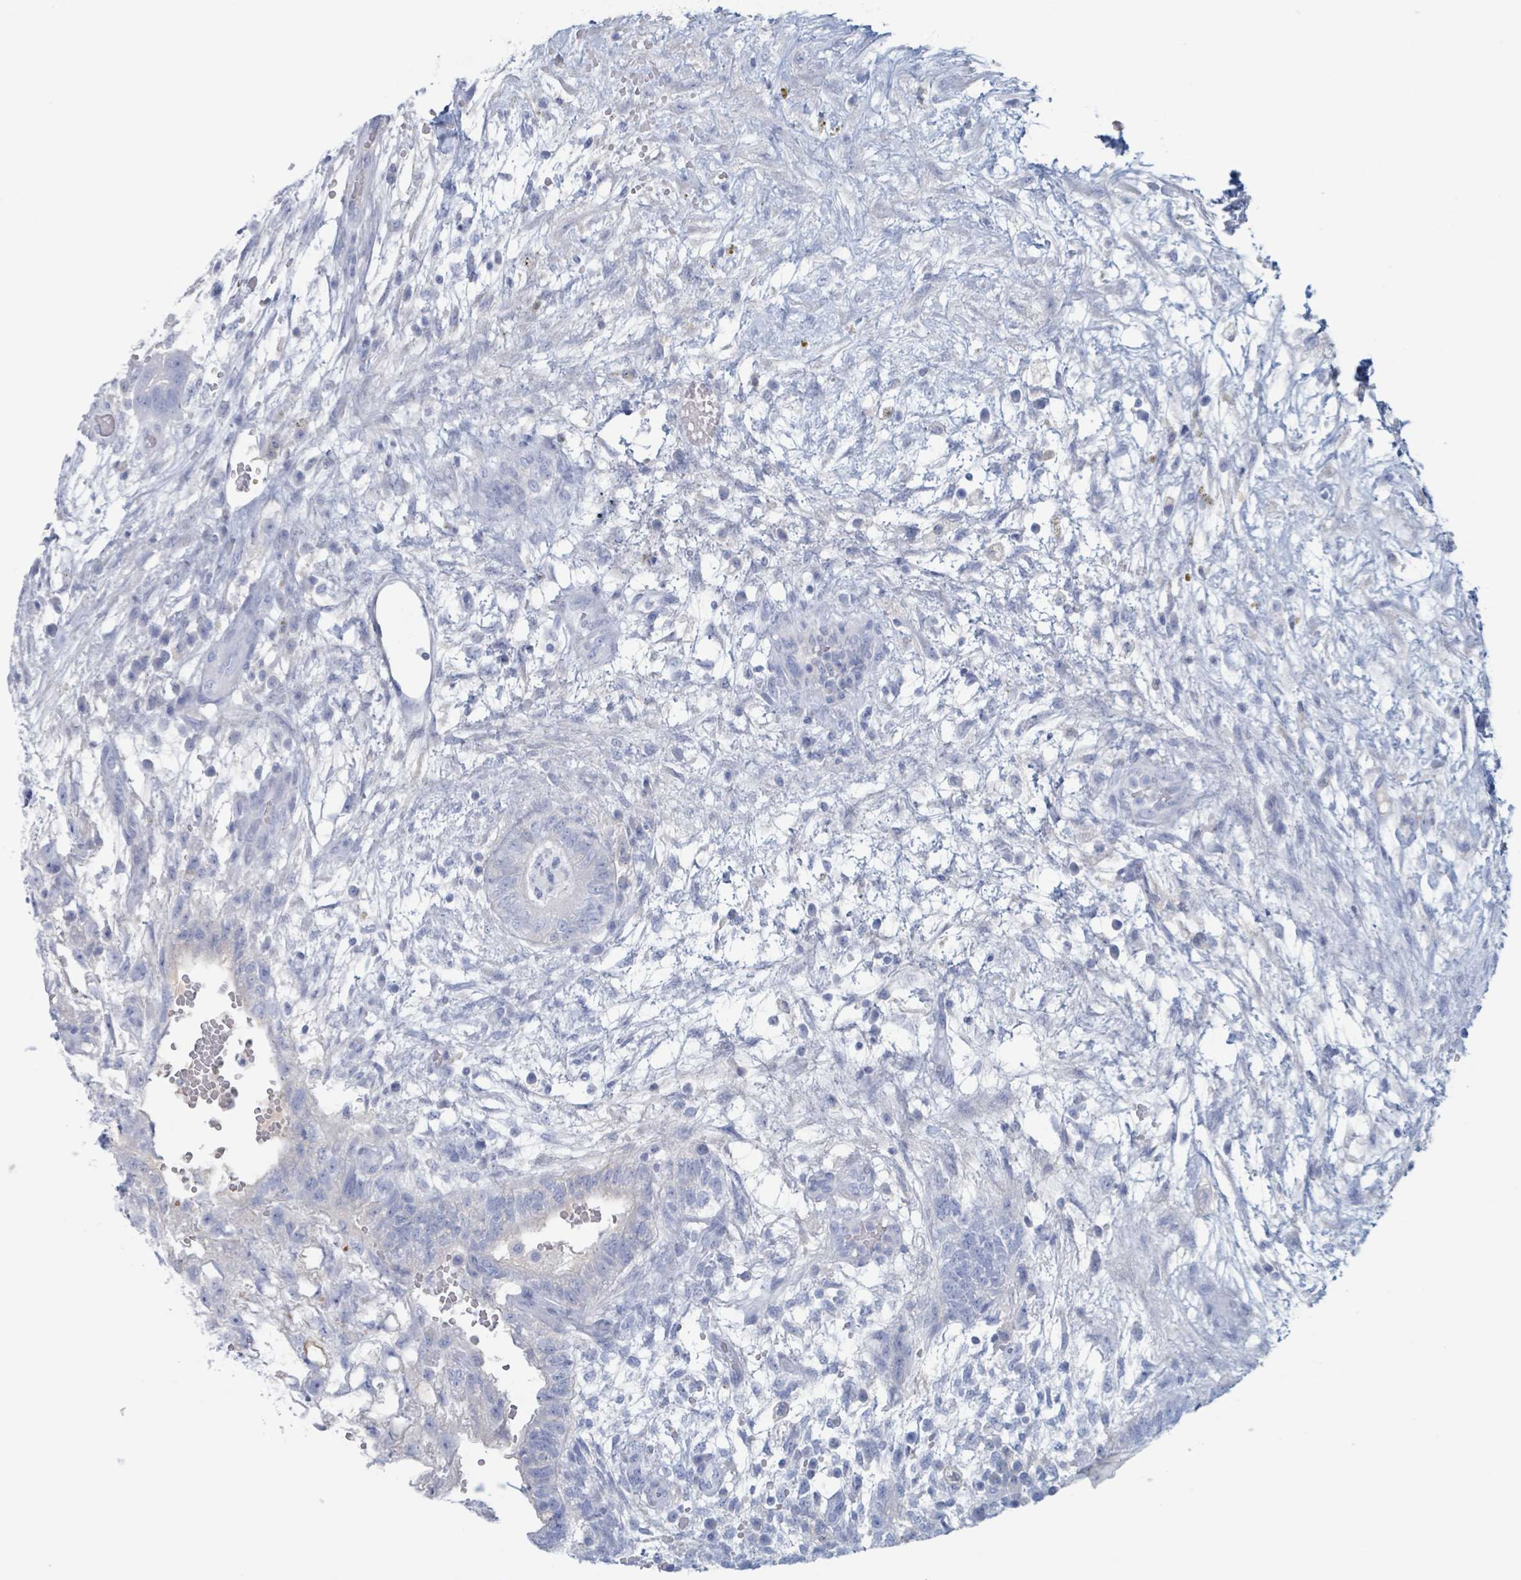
{"staining": {"intensity": "negative", "quantity": "none", "location": "none"}, "tissue": "testis cancer", "cell_type": "Tumor cells", "image_type": "cancer", "snomed": [{"axis": "morphology", "description": "Normal tissue, NOS"}, {"axis": "morphology", "description": "Carcinoma, Embryonal, NOS"}, {"axis": "topography", "description": "Testis"}], "caption": "High power microscopy photomicrograph of an immunohistochemistry micrograph of testis cancer, revealing no significant staining in tumor cells.", "gene": "KLK4", "patient": {"sex": "male", "age": 32}}